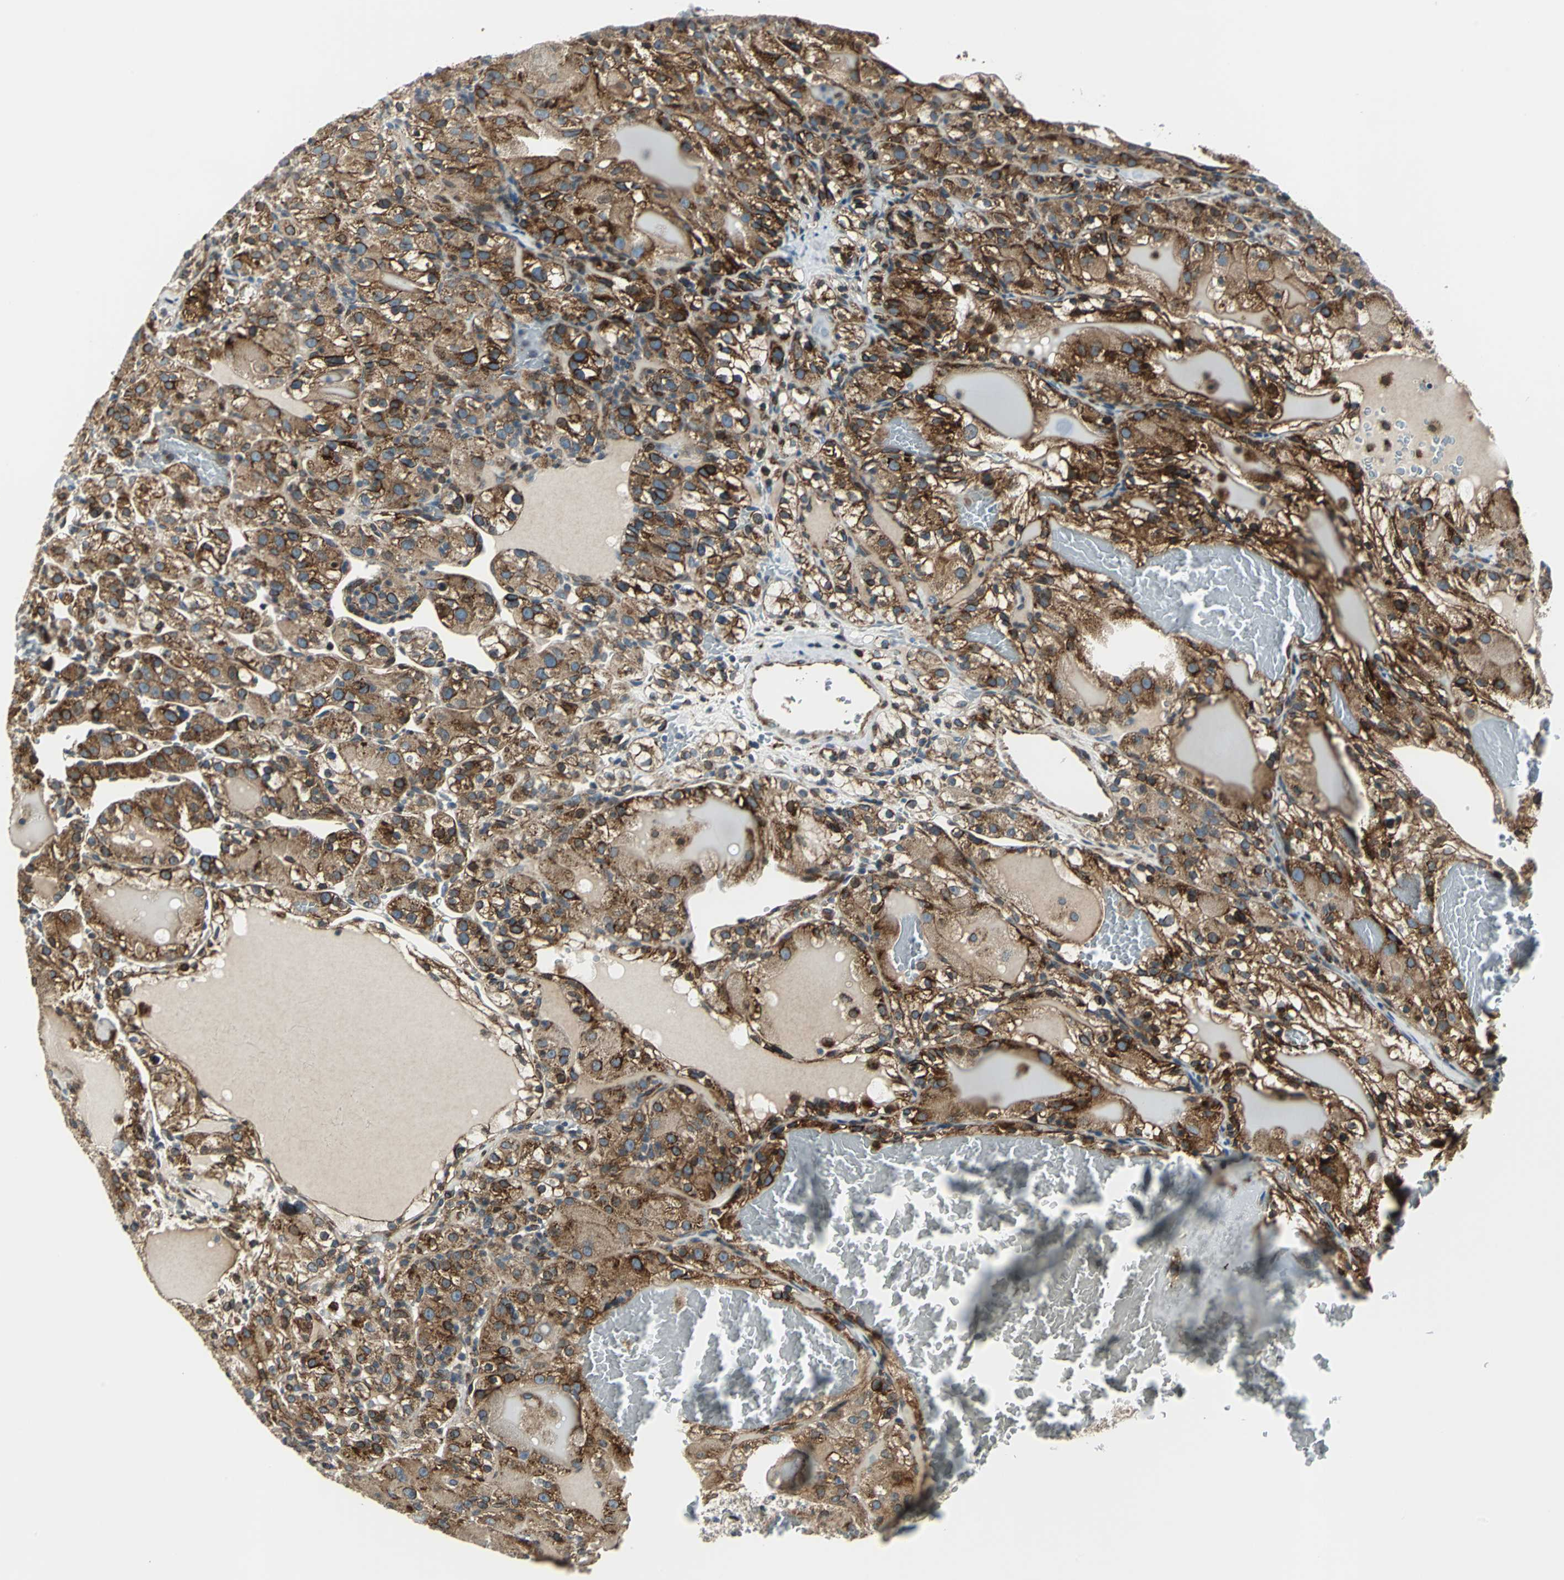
{"staining": {"intensity": "moderate", "quantity": ">75%", "location": "cytoplasmic/membranous"}, "tissue": "renal cancer", "cell_type": "Tumor cells", "image_type": "cancer", "snomed": [{"axis": "morphology", "description": "Normal tissue, NOS"}, {"axis": "morphology", "description": "Adenocarcinoma, NOS"}, {"axis": "topography", "description": "Kidney"}], "caption": "Renal cancer stained with a protein marker exhibits moderate staining in tumor cells.", "gene": "HTATIP2", "patient": {"sex": "male", "age": 61}}